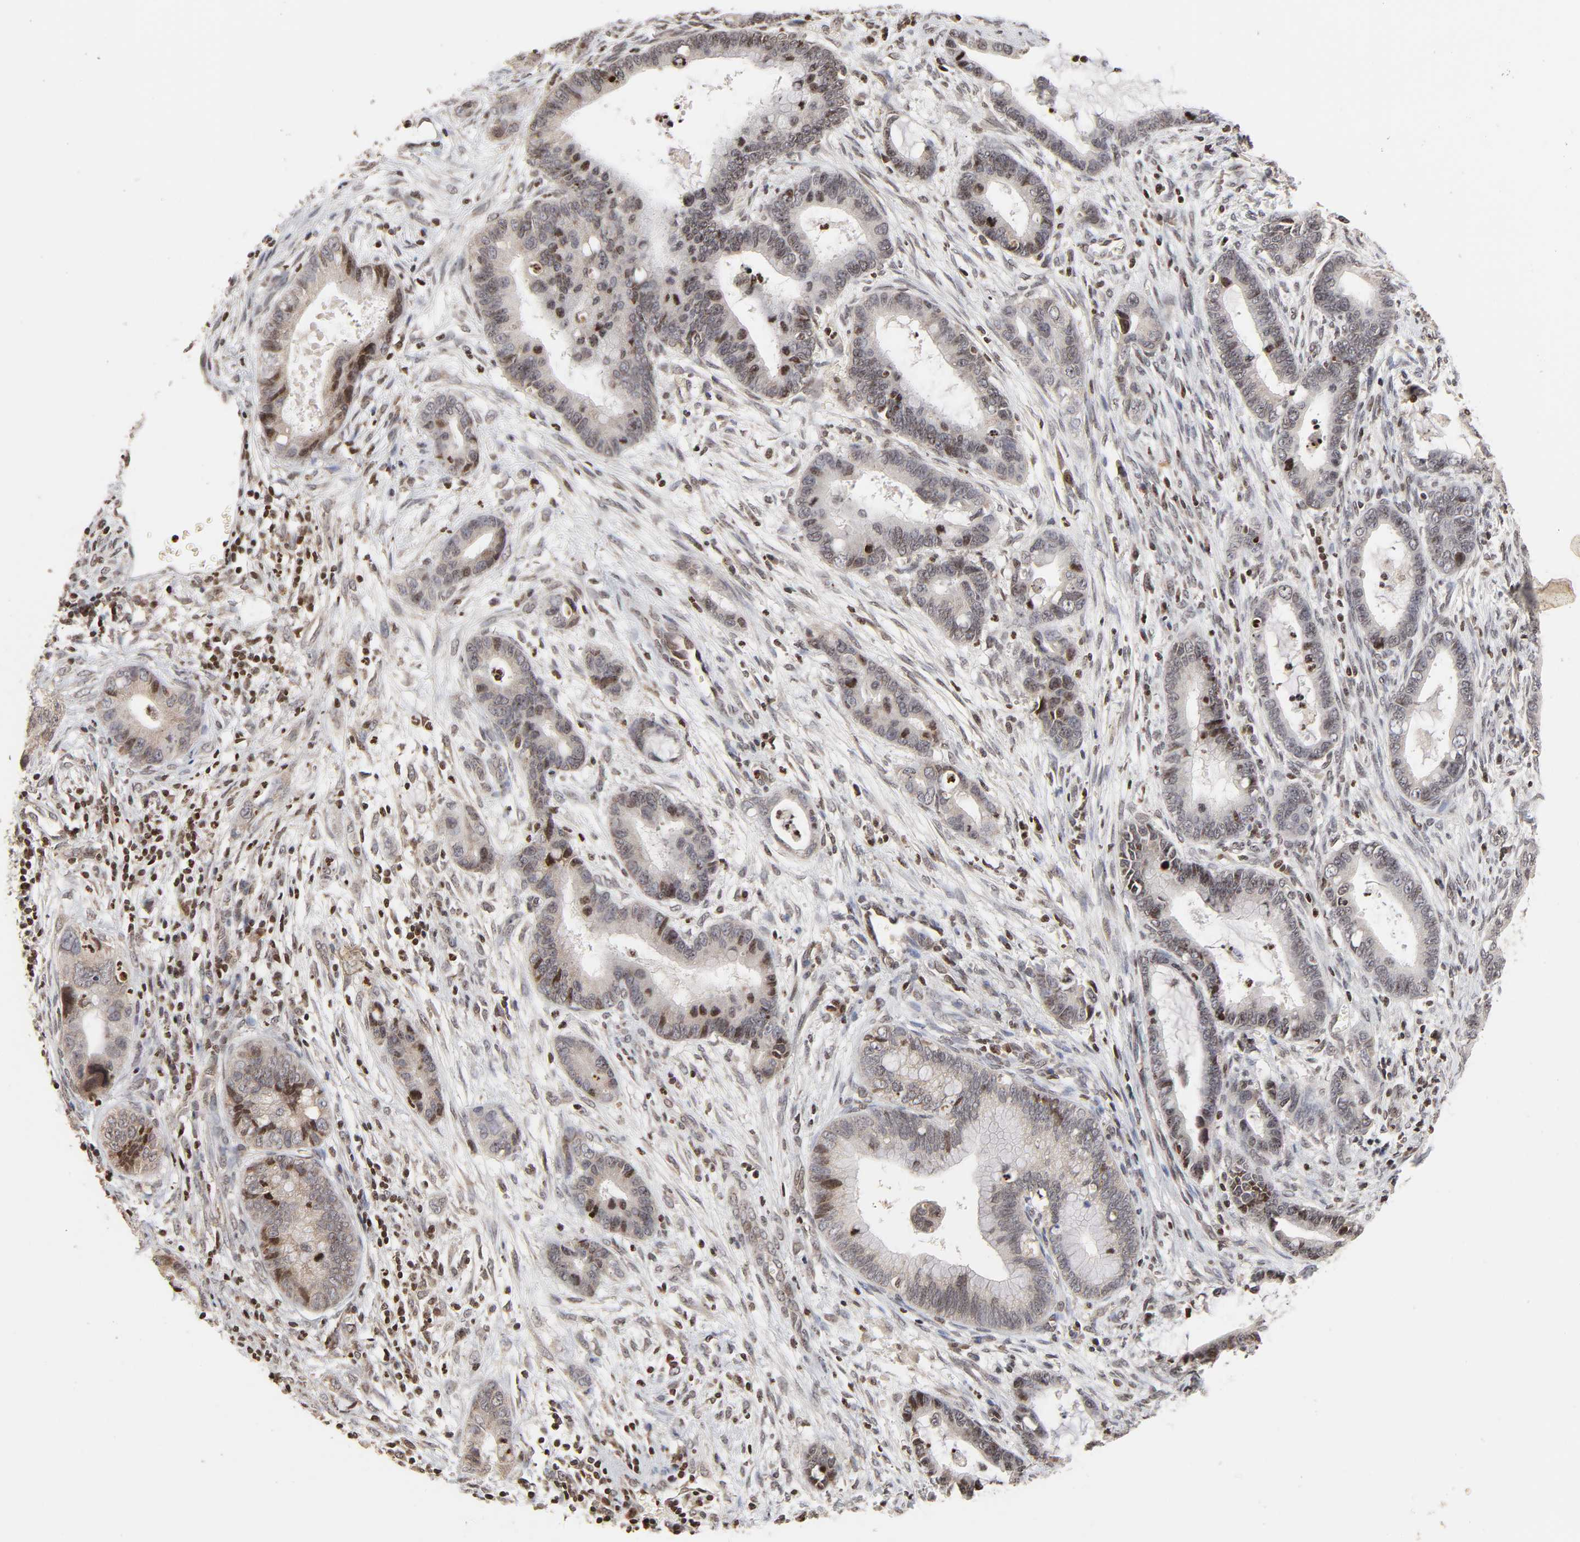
{"staining": {"intensity": "moderate", "quantity": "<25%", "location": "nuclear"}, "tissue": "cervical cancer", "cell_type": "Tumor cells", "image_type": "cancer", "snomed": [{"axis": "morphology", "description": "Adenocarcinoma, NOS"}, {"axis": "topography", "description": "Cervix"}], "caption": "A high-resolution photomicrograph shows IHC staining of cervical cancer, which exhibits moderate nuclear expression in approximately <25% of tumor cells.", "gene": "ZNF473", "patient": {"sex": "female", "age": 44}}